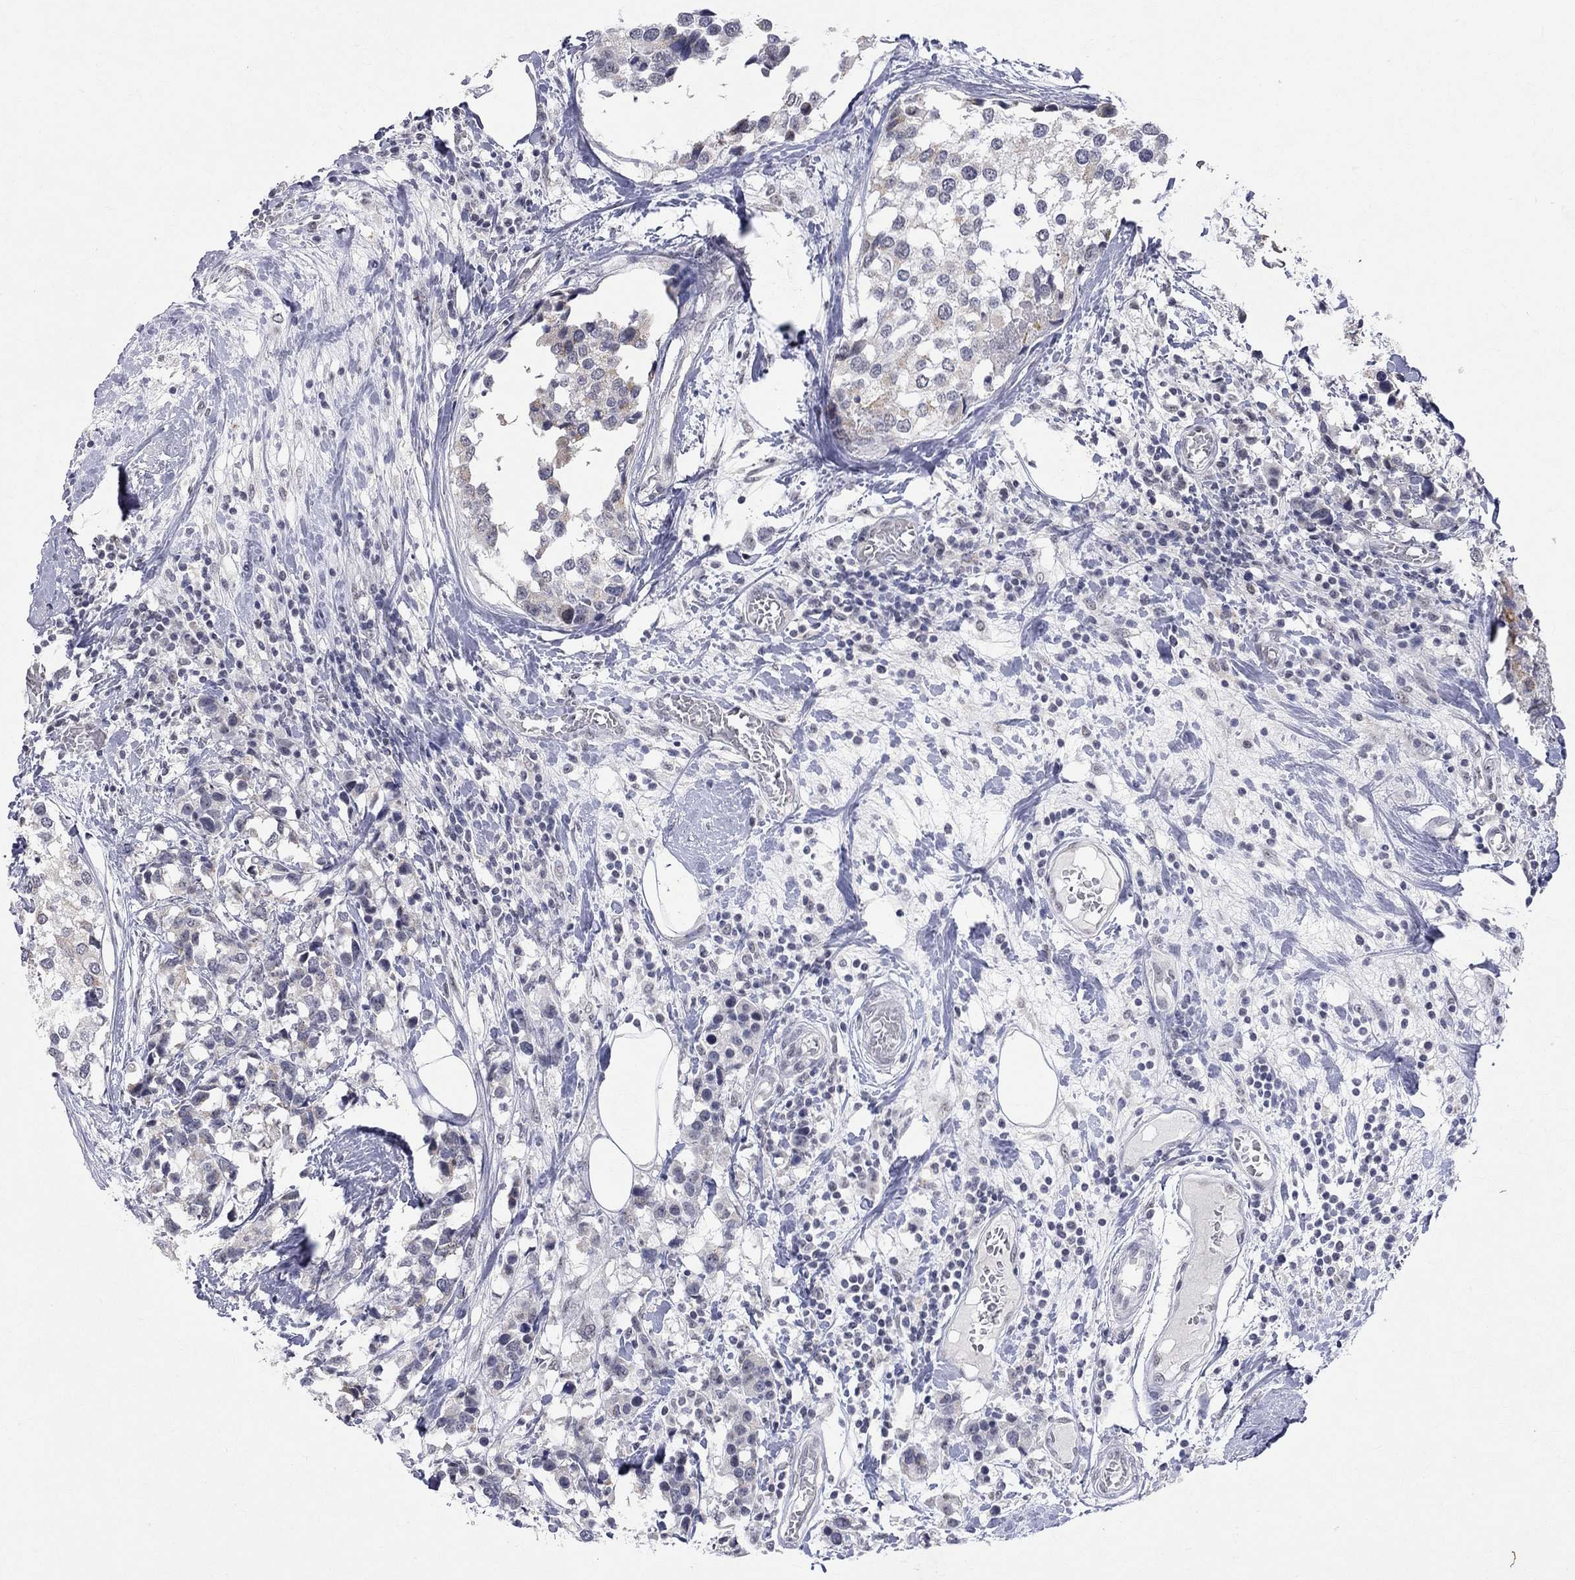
{"staining": {"intensity": "negative", "quantity": "none", "location": "none"}, "tissue": "breast cancer", "cell_type": "Tumor cells", "image_type": "cancer", "snomed": [{"axis": "morphology", "description": "Lobular carcinoma"}, {"axis": "topography", "description": "Breast"}], "caption": "DAB immunohistochemical staining of human breast cancer exhibits no significant staining in tumor cells. The staining was performed using DAB to visualize the protein expression in brown, while the nuclei were stained in blue with hematoxylin (Magnification: 20x).", "gene": "TMEM143", "patient": {"sex": "female", "age": 59}}